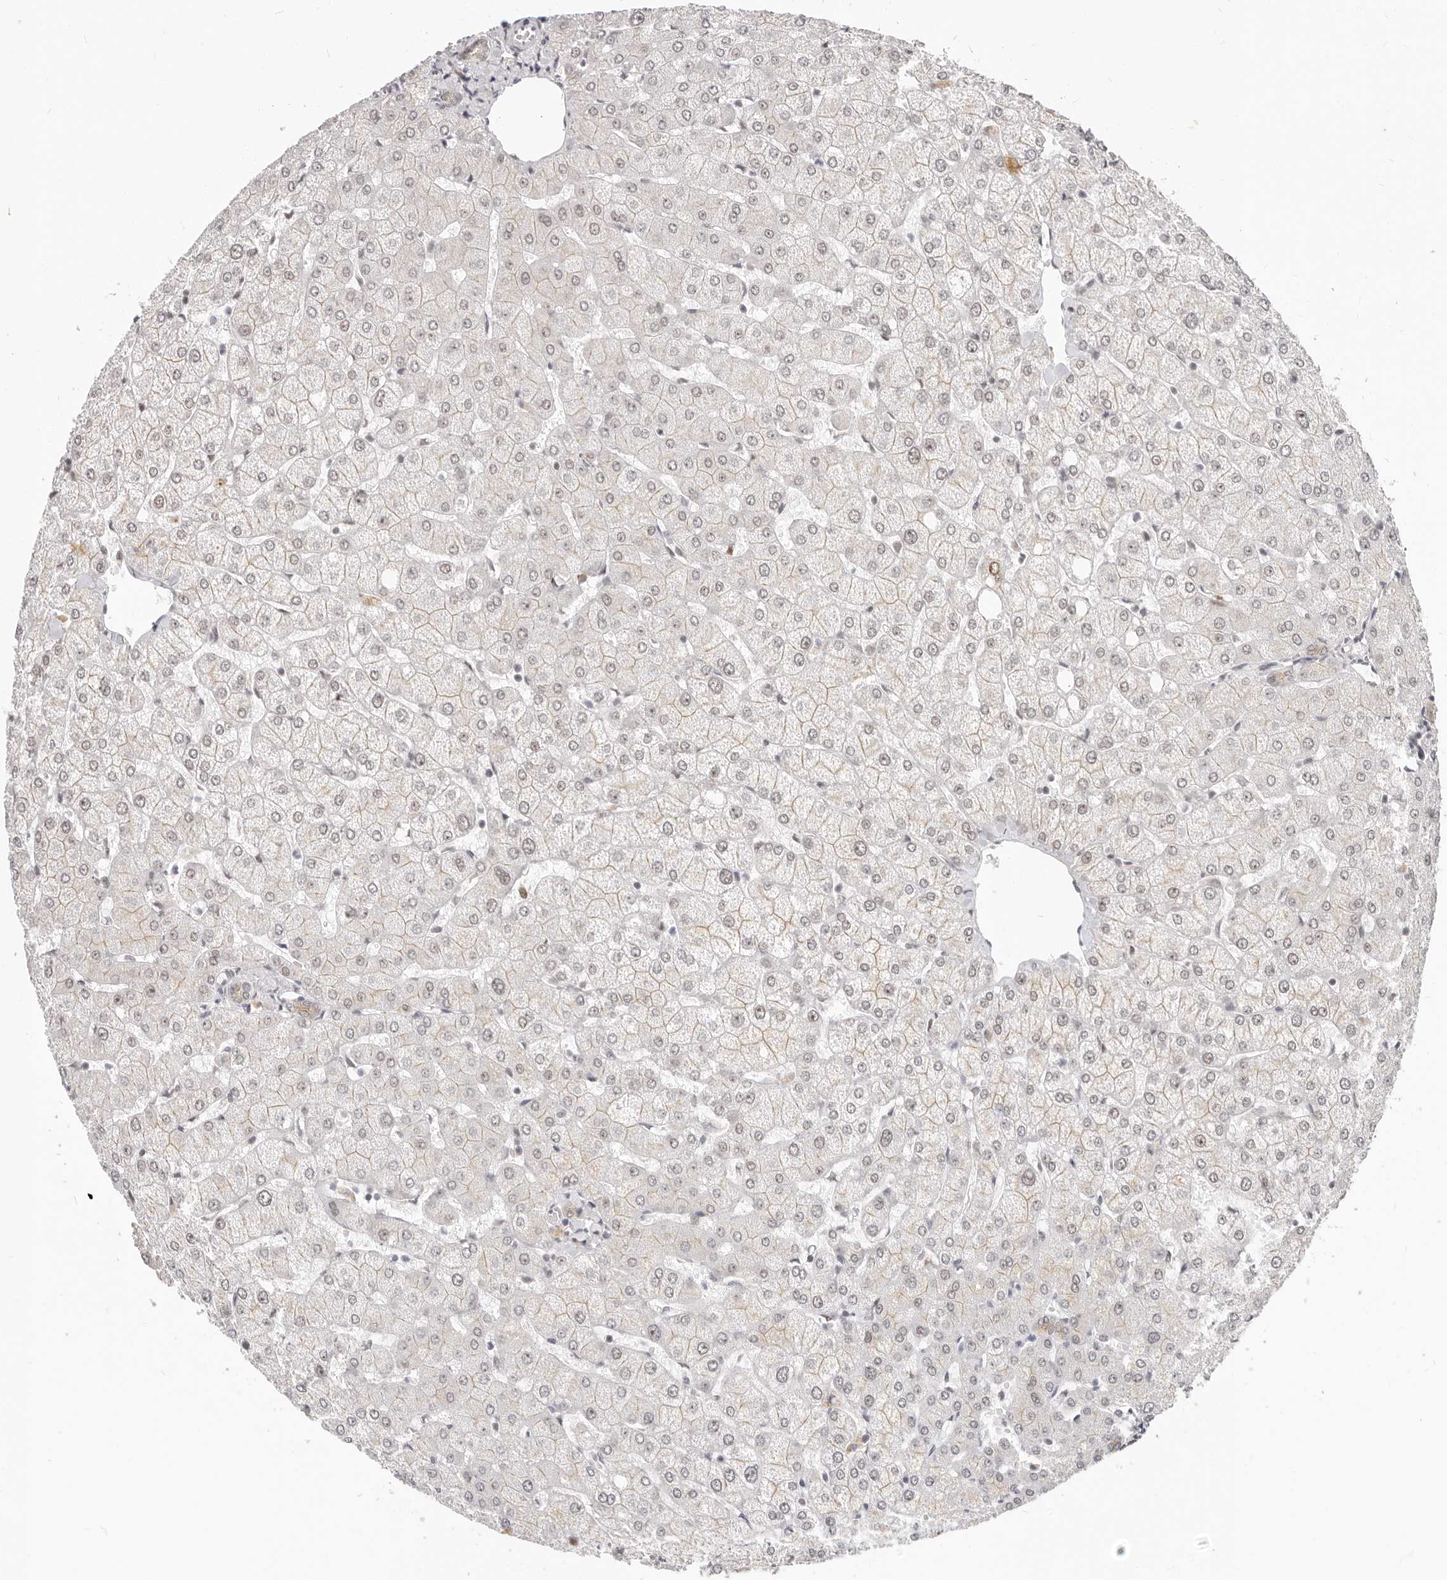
{"staining": {"intensity": "weak", "quantity": "<25%", "location": "nuclear"}, "tissue": "liver", "cell_type": "Cholangiocytes", "image_type": "normal", "snomed": [{"axis": "morphology", "description": "Normal tissue, NOS"}, {"axis": "topography", "description": "Liver"}], "caption": "The photomicrograph reveals no staining of cholangiocytes in normal liver.", "gene": "RFC2", "patient": {"sex": "female", "age": 54}}